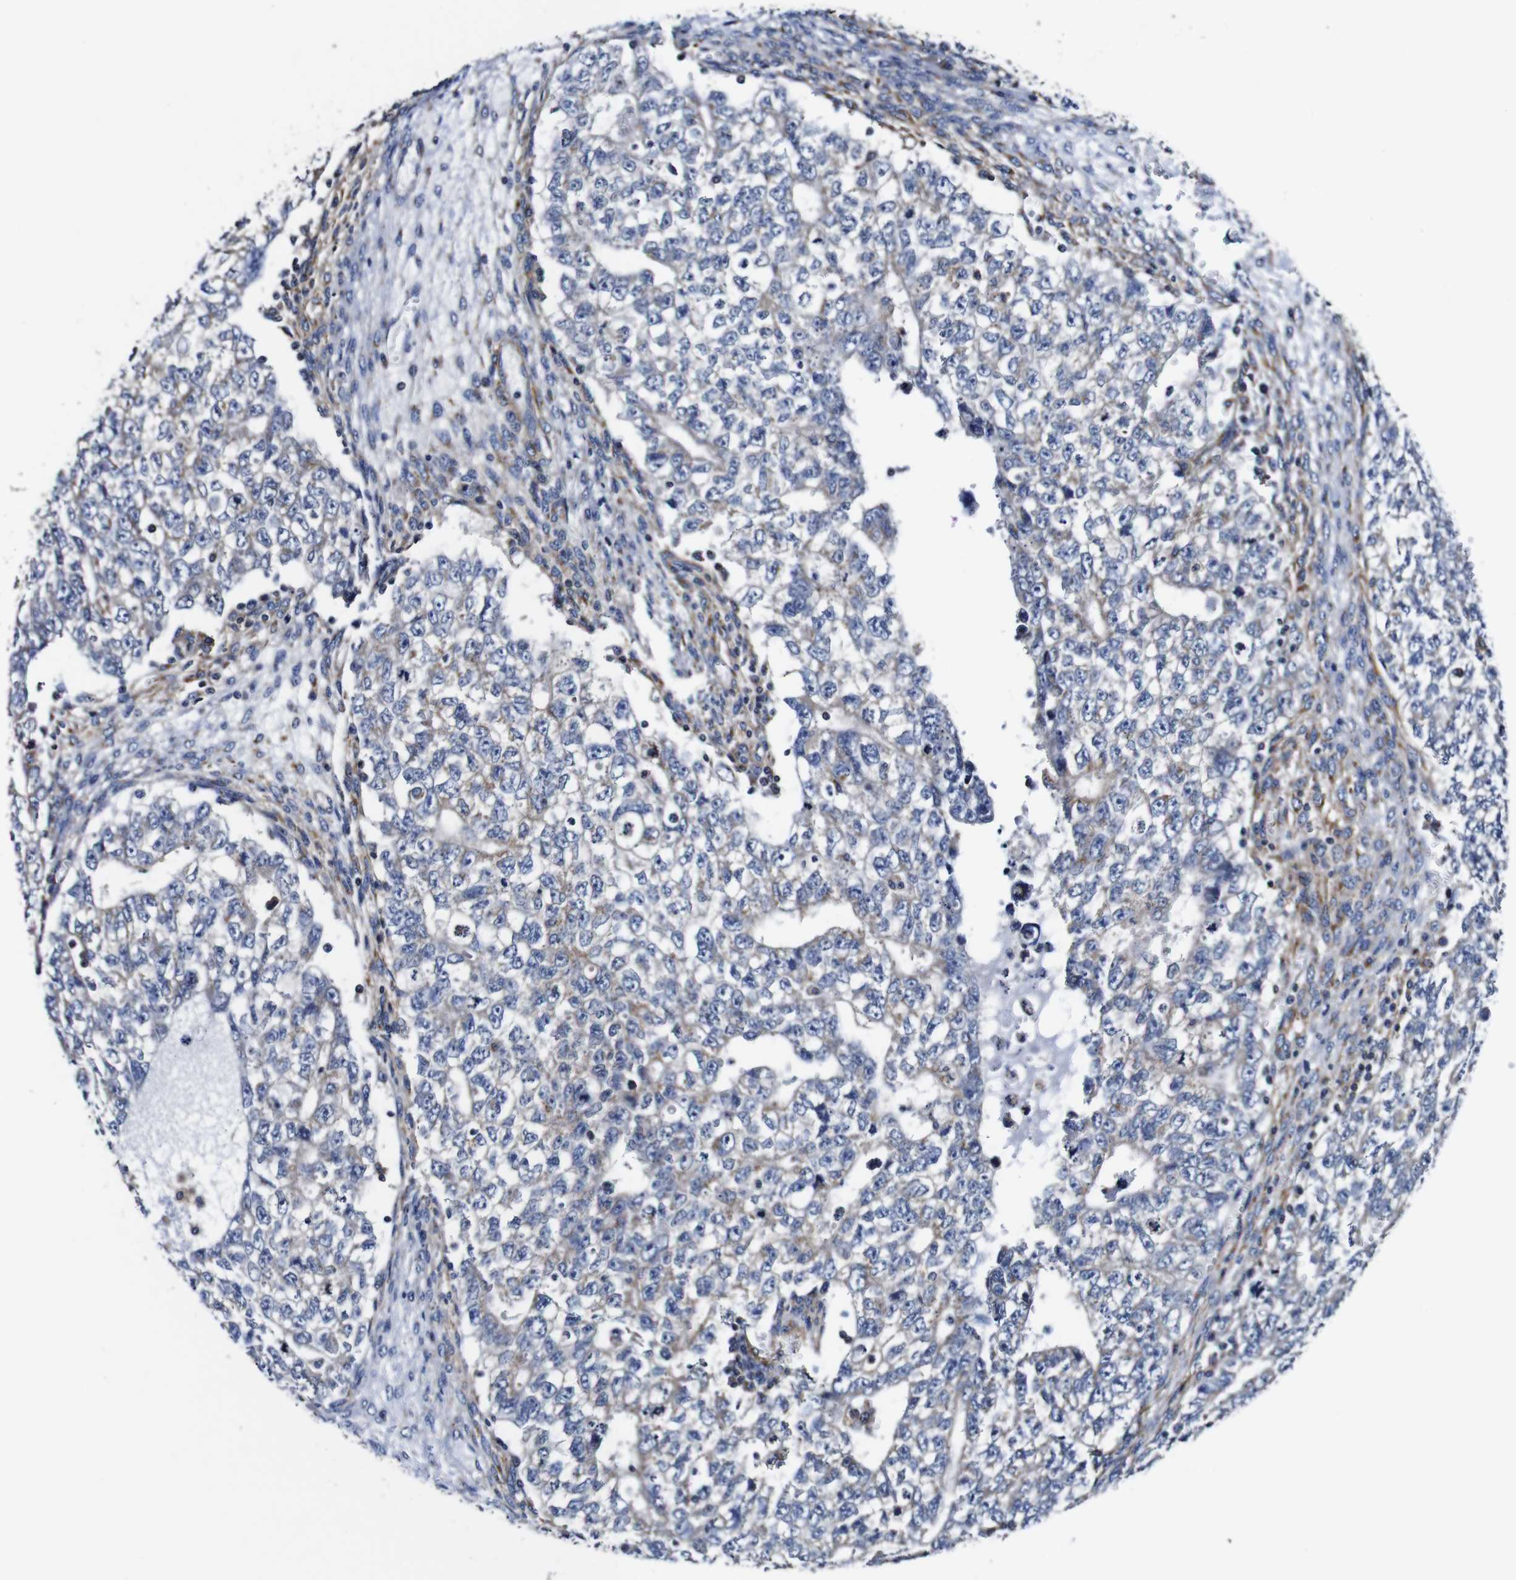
{"staining": {"intensity": "weak", "quantity": "<25%", "location": "cytoplasmic/membranous"}, "tissue": "testis cancer", "cell_type": "Tumor cells", "image_type": "cancer", "snomed": [{"axis": "morphology", "description": "Seminoma, NOS"}, {"axis": "morphology", "description": "Carcinoma, Embryonal, NOS"}, {"axis": "topography", "description": "Testis"}], "caption": "An immunohistochemistry (IHC) image of testis cancer is shown. There is no staining in tumor cells of testis cancer. (DAB (3,3'-diaminobenzidine) immunohistochemistry with hematoxylin counter stain).", "gene": "PDCD6IP", "patient": {"sex": "male", "age": 38}}